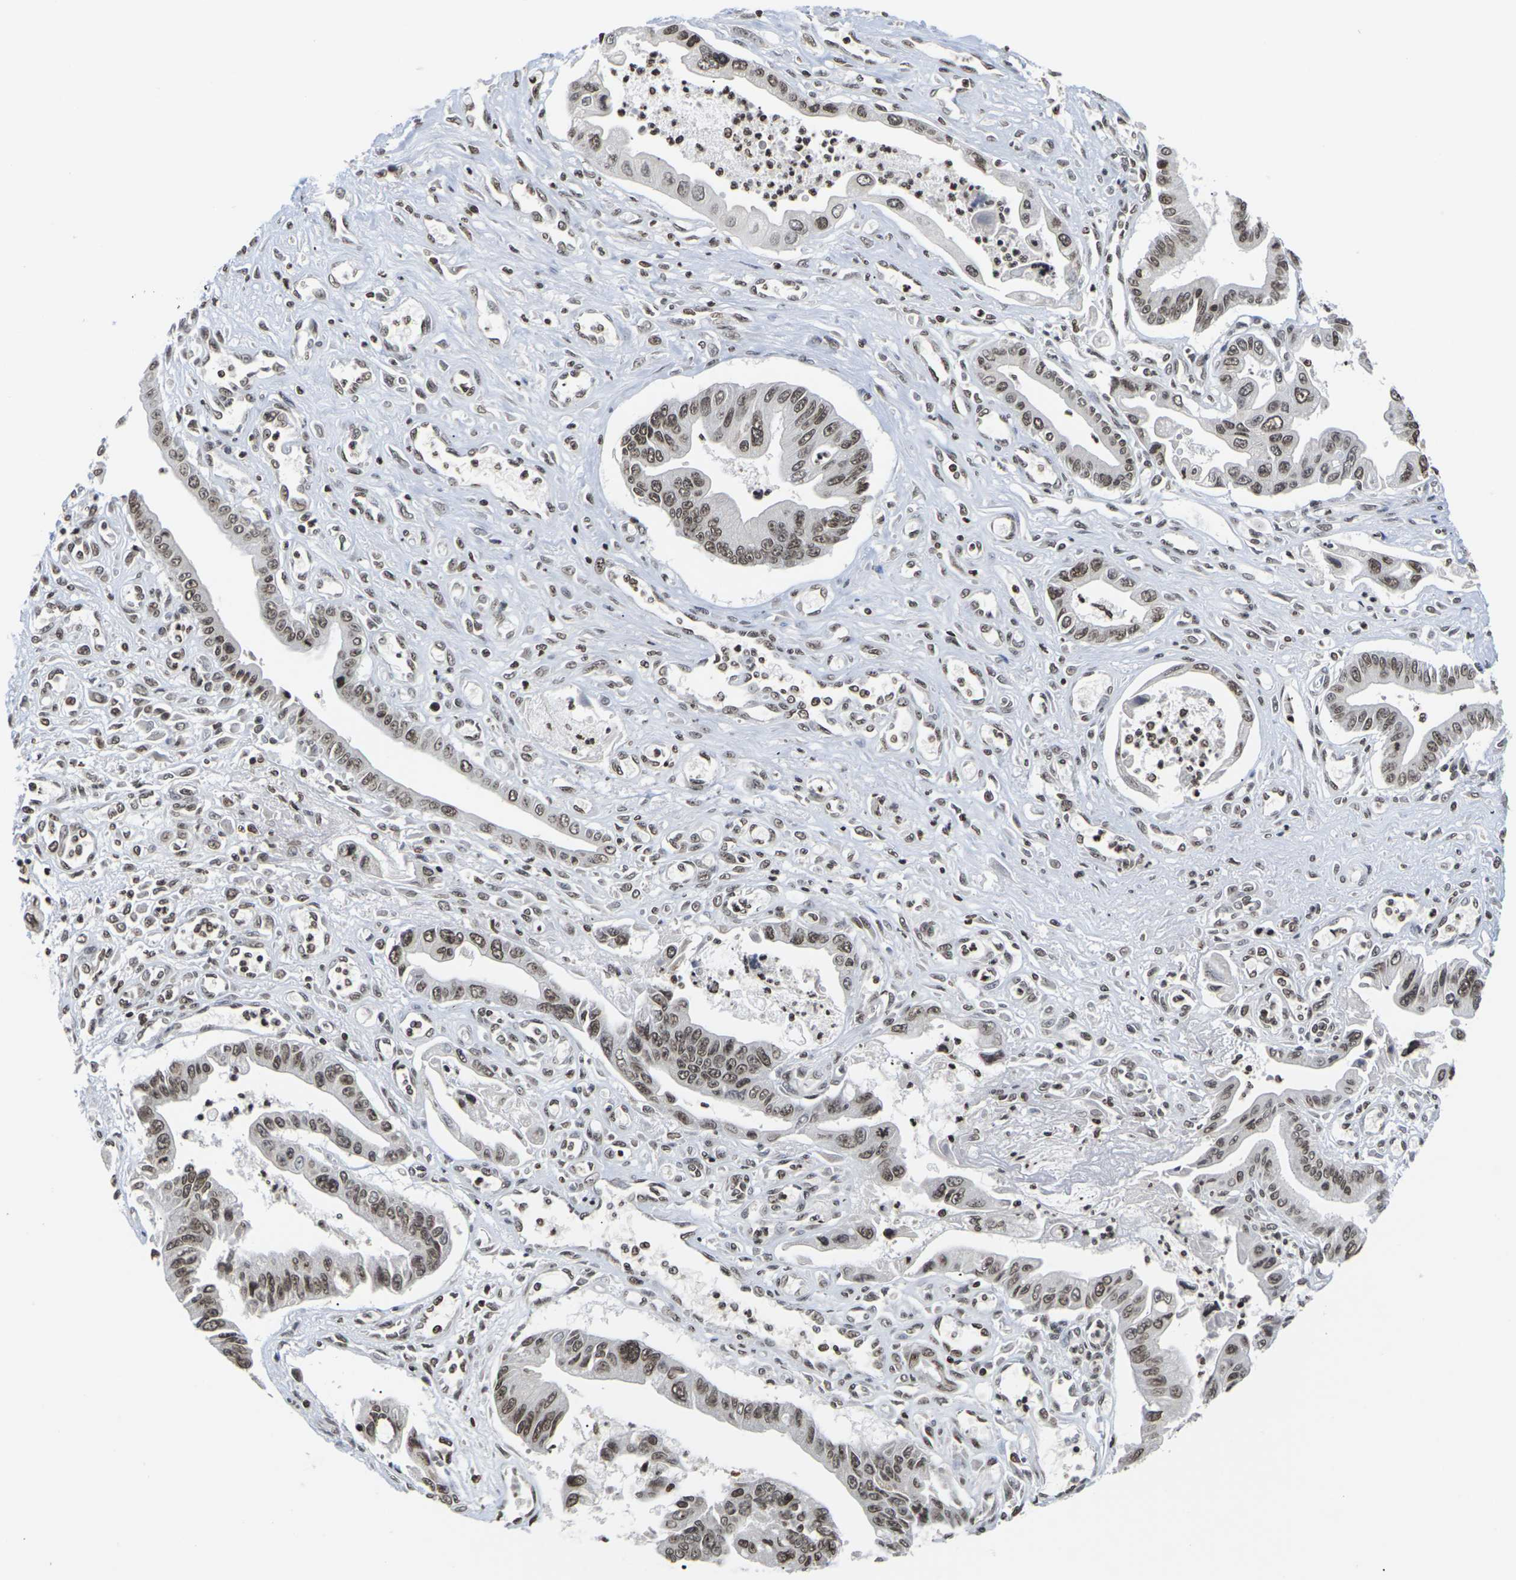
{"staining": {"intensity": "moderate", "quantity": ">75%", "location": "nuclear"}, "tissue": "pancreatic cancer", "cell_type": "Tumor cells", "image_type": "cancer", "snomed": [{"axis": "morphology", "description": "Adenocarcinoma, NOS"}, {"axis": "topography", "description": "Pancreas"}], "caption": "An image of pancreatic cancer stained for a protein shows moderate nuclear brown staining in tumor cells. (DAB = brown stain, brightfield microscopy at high magnification).", "gene": "ETV5", "patient": {"sex": "male", "age": 56}}